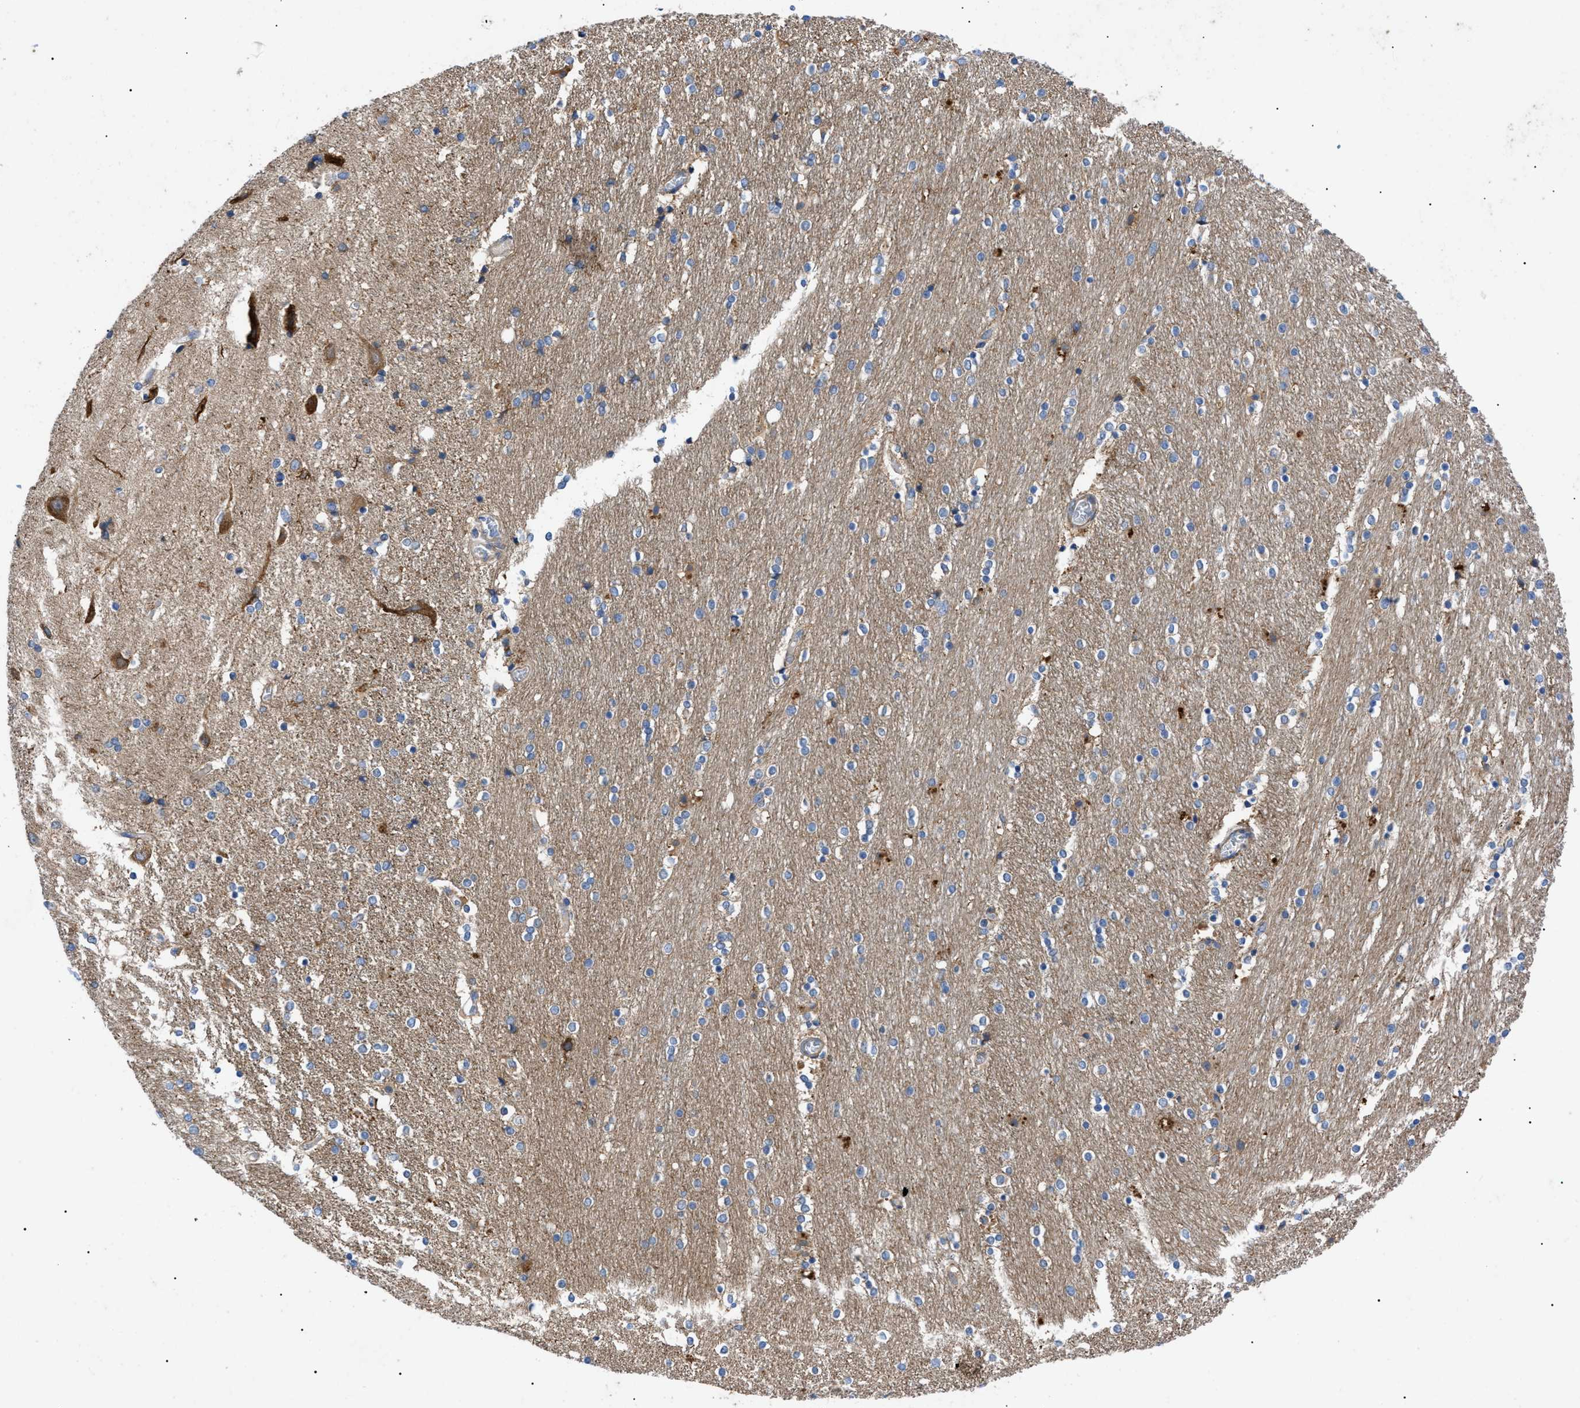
{"staining": {"intensity": "moderate", "quantity": "<25%", "location": "cytoplasmic/membranous"}, "tissue": "caudate", "cell_type": "Glial cells", "image_type": "normal", "snomed": [{"axis": "morphology", "description": "Normal tissue, NOS"}, {"axis": "topography", "description": "Lateral ventricle wall"}], "caption": "Moderate cytoplasmic/membranous protein staining is seen in about <25% of glial cells in caudate.", "gene": "HSPB8", "patient": {"sex": "female", "age": 54}}